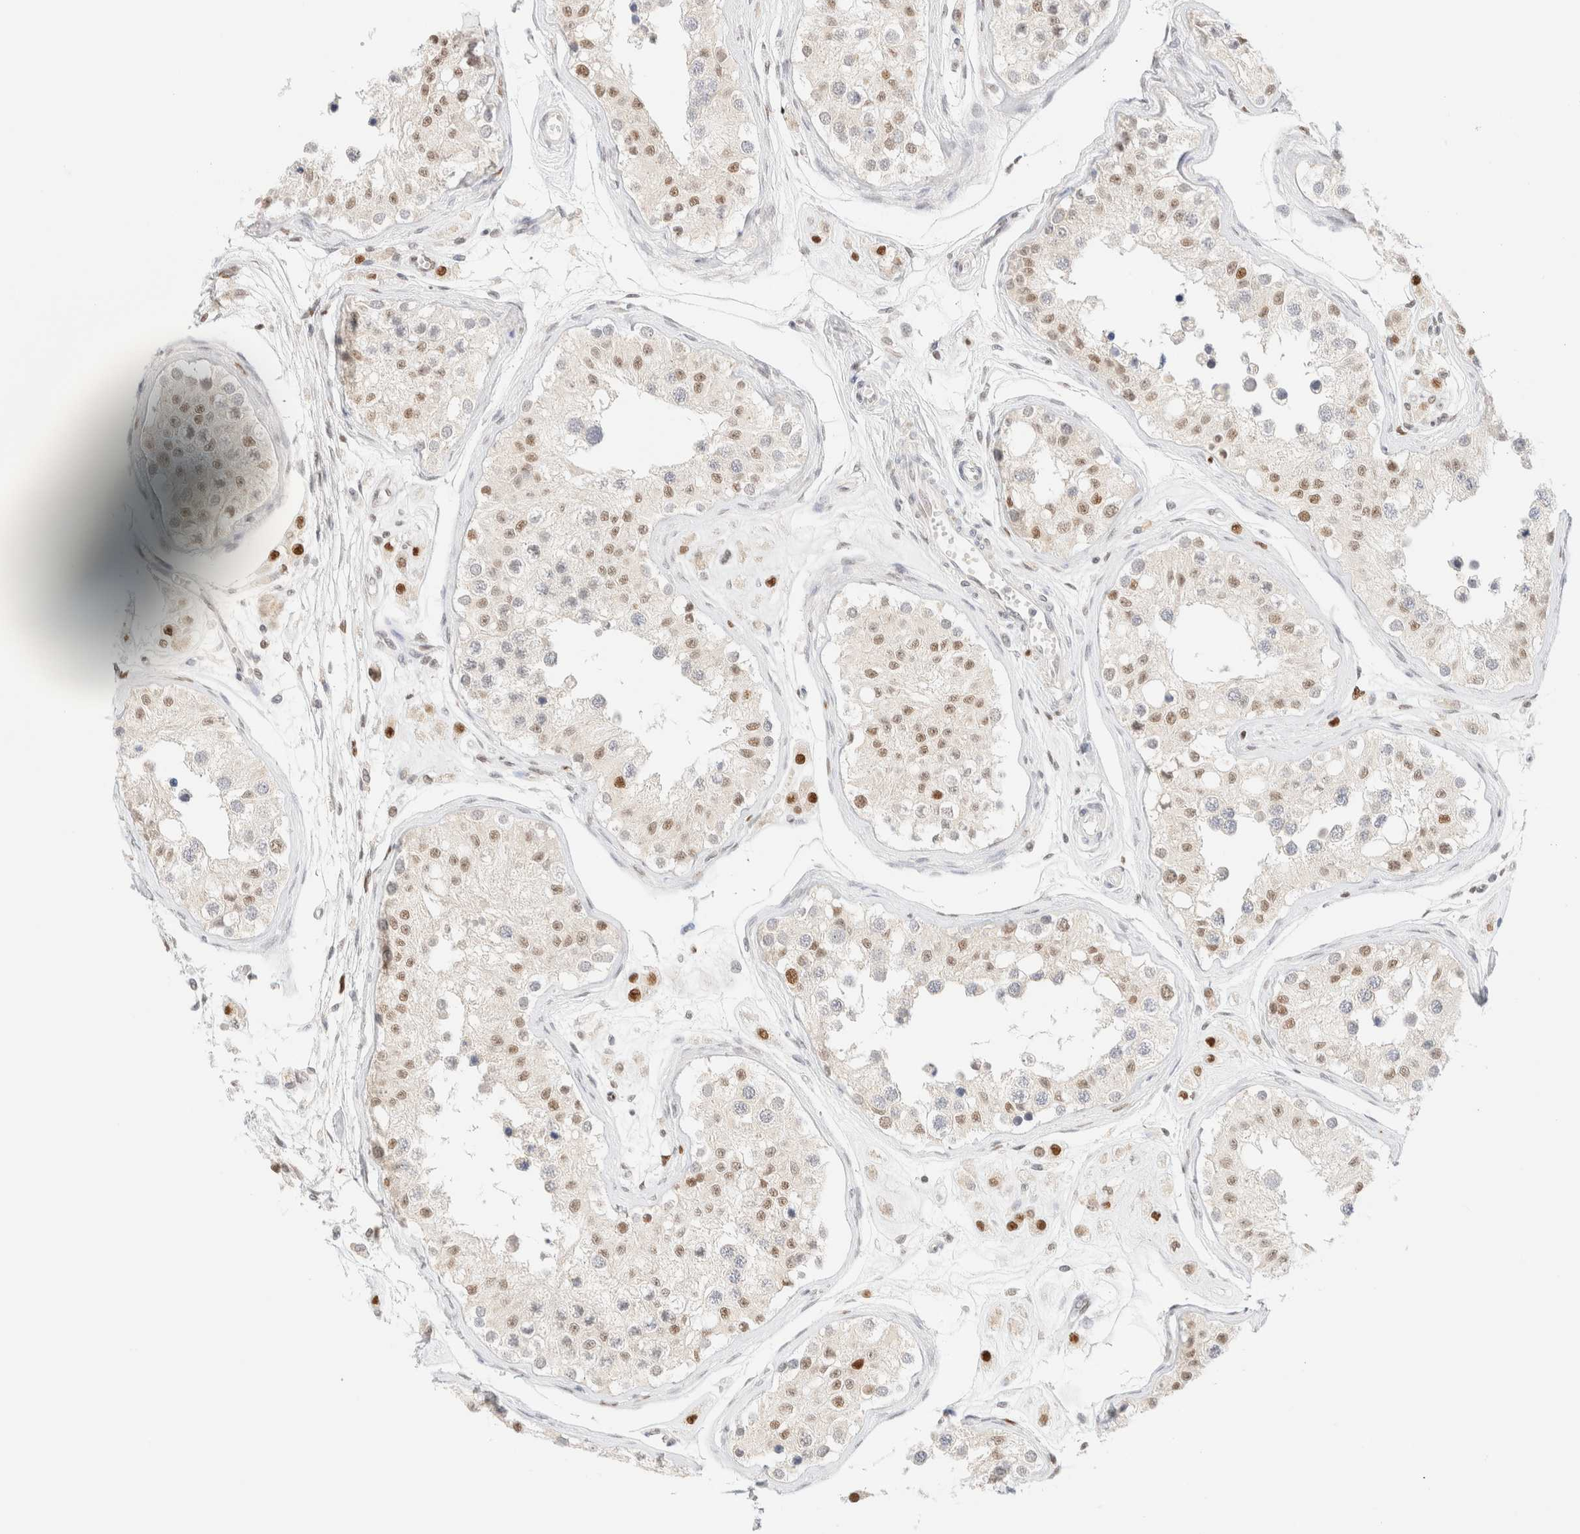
{"staining": {"intensity": "weak", "quantity": "25%-75%", "location": "nuclear"}, "tissue": "testis", "cell_type": "Cells in seminiferous ducts", "image_type": "normal", "snomed": [{"axis": "morphology", "description": "Normal tissue, NOS"}, {"axis": "morphology", "description": "Adenocarcinoma, metastatic, NOS"}, {"axis": "topography", "description": "Testis"}], "caption": "A brown stain labels weak nuclear staining of a protein in cells in seminiferous ducts of unremarkable human testis. The protein of interest is stained brown, and the nuclei are stained in blue (DAB (3,3'-diaminobenzidine) IHC with brightfield microscopy, high magnification).", "gene": "DDB2", "patient": {"sex": "male", "age": 26}}